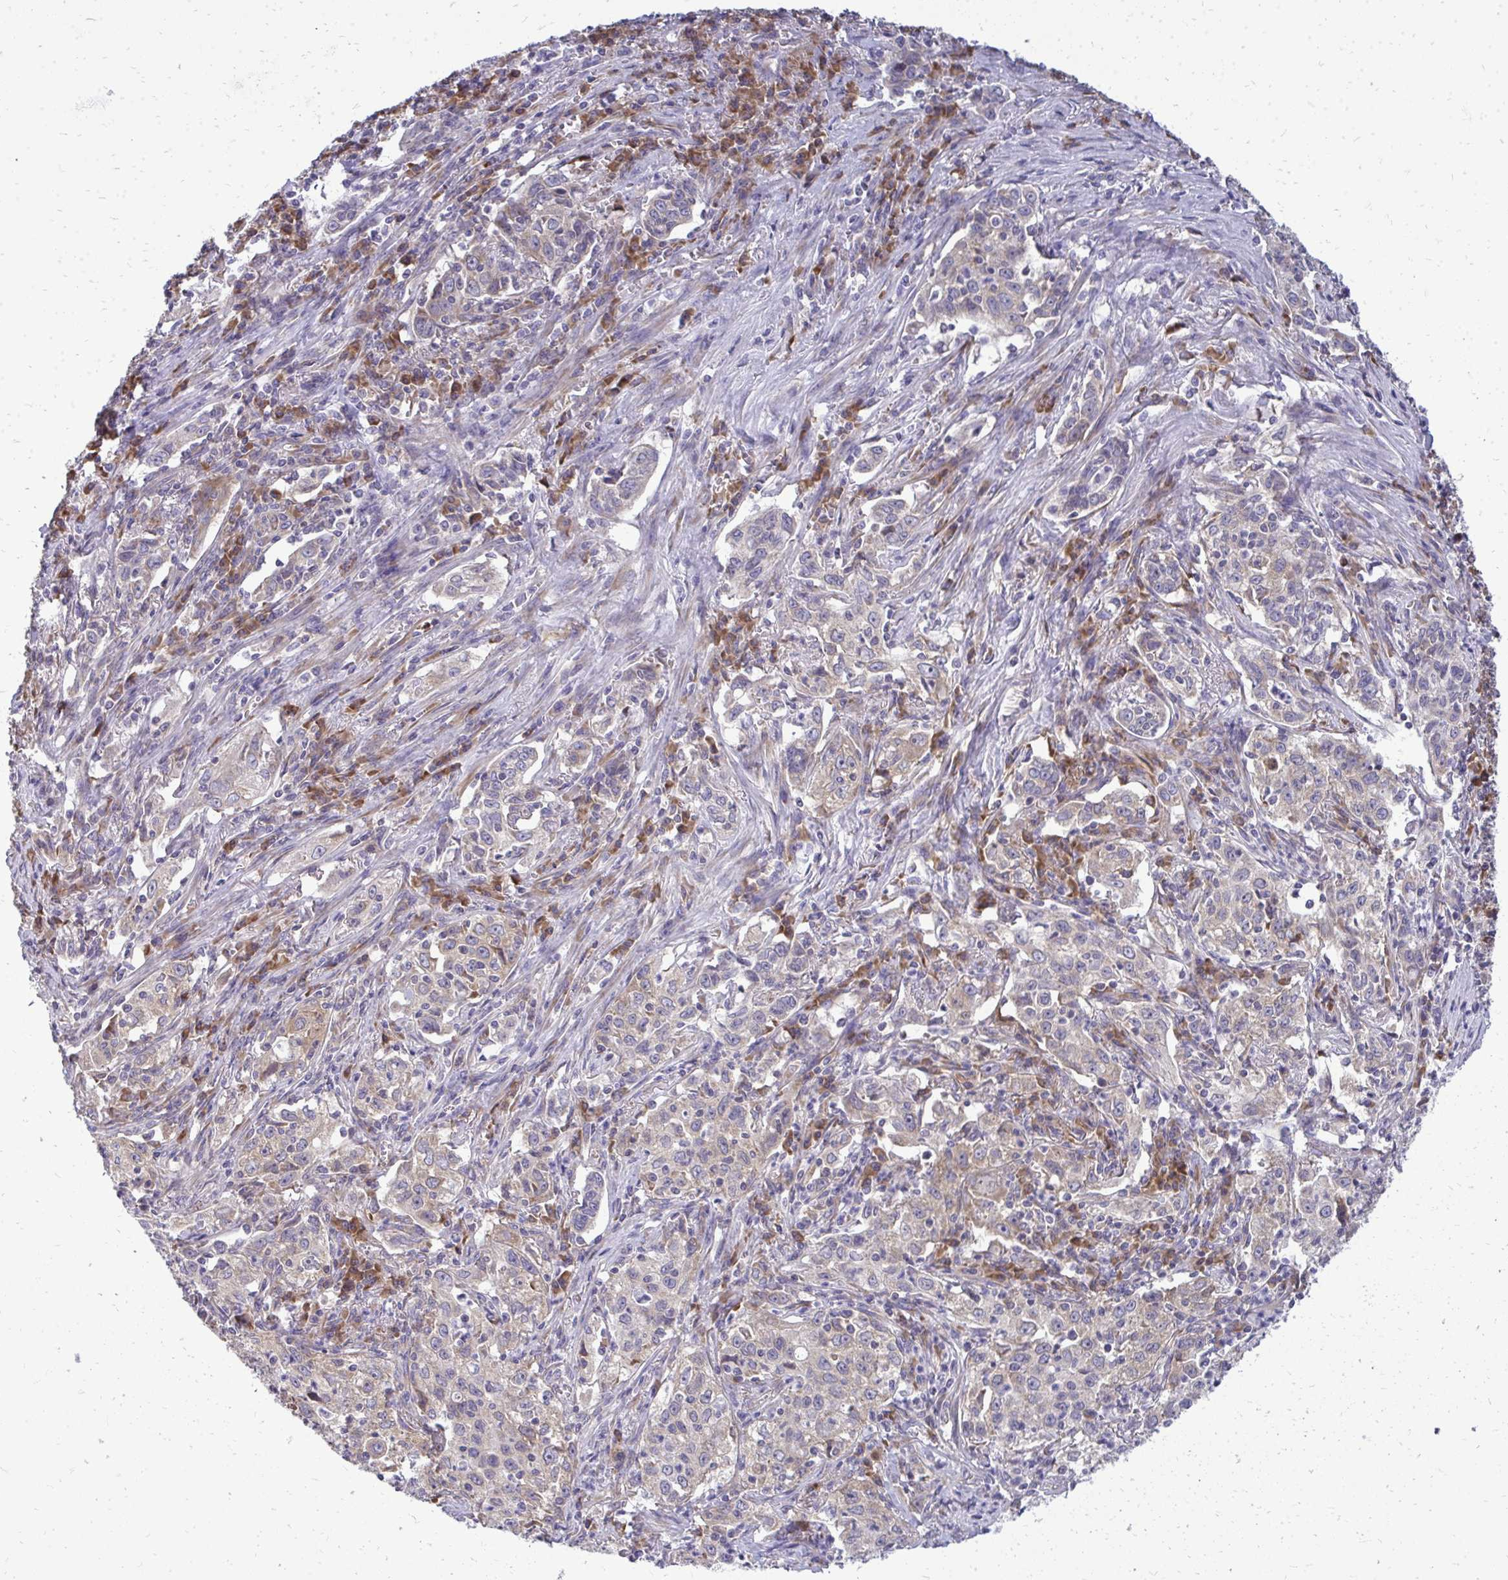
{"staining": {"intensity": "weak", "quantity": "25%-75%", "location": "cytoplasmic/membranous"}, "tissue": "lung cancer", "cell_type": "Tumor cells", "image_type": "cancer", "snomed": [{"axis": "morphology", "description": "Squamous cell carcinoma, NOS"}, {"axis": "topography", "description": "Lung"}], "caption": "Brown immunohistochemical staining in human lung cancer displays weak cytoplasmic/membranous expression in about 25%-75% of tumor cells.", "gene": "RPLP2", "patient": {"sex": "male", "age": 71}}